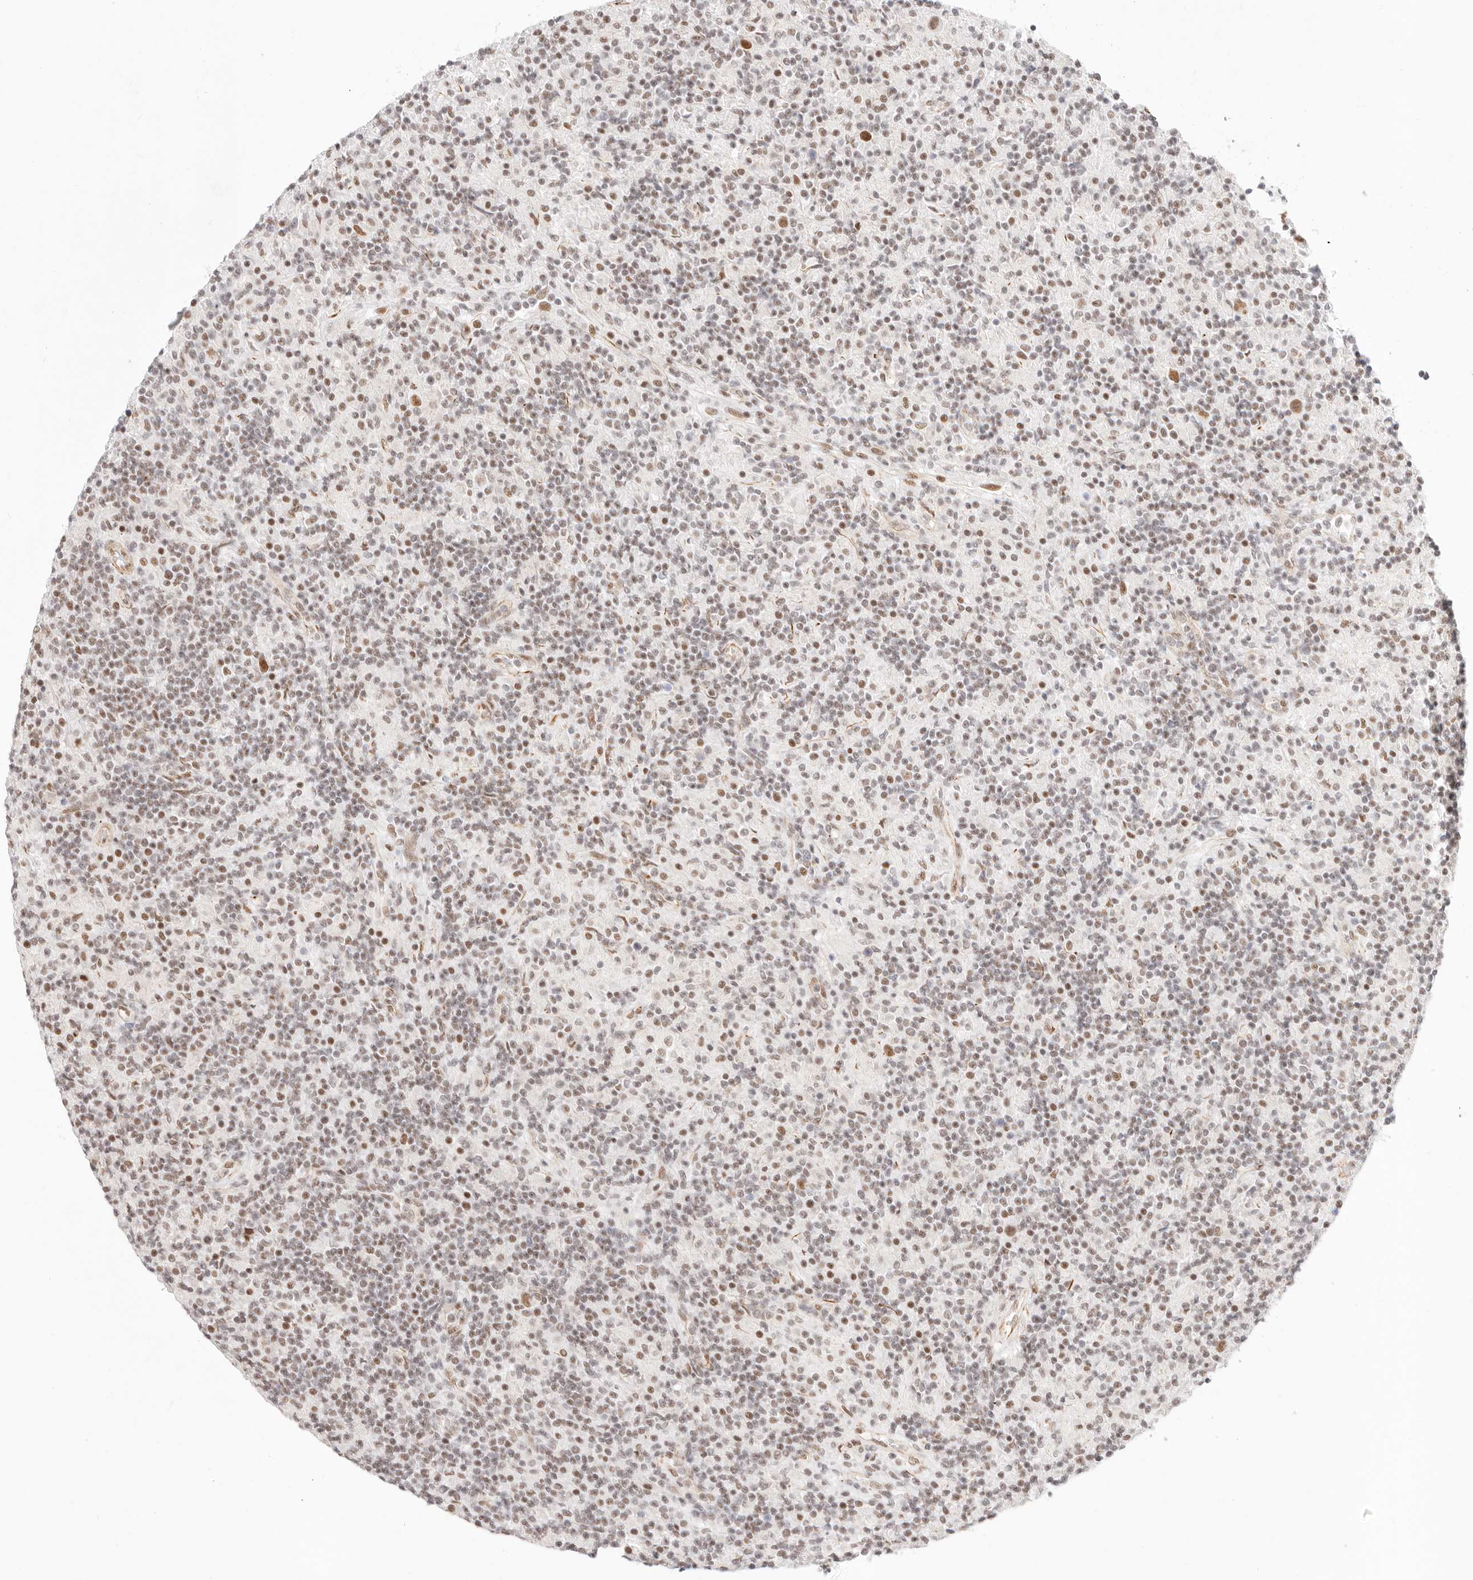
{"staining": {"intensity": "moderate", "quantity": "25%-75%", "location": "nuclear"}, "tissue": "lymphoma", "cell_type": "Tumor cells", "image_type": "cancer", "snomed": [{"axis": "morphology", "description": "Hodgkin's disease, NOS"}, {"axis": "topography", "description": "Lymph node"}], "caption": "This histopathology image demonstrates immunohistochemistry (IHC) staining of human Hodgkin's disease, with medium moderate nuclear staining in approximately 25%-75% of tumor cells.", "gene": "ZC3H11A", "patient": {"sex": "male", "age": 70}}